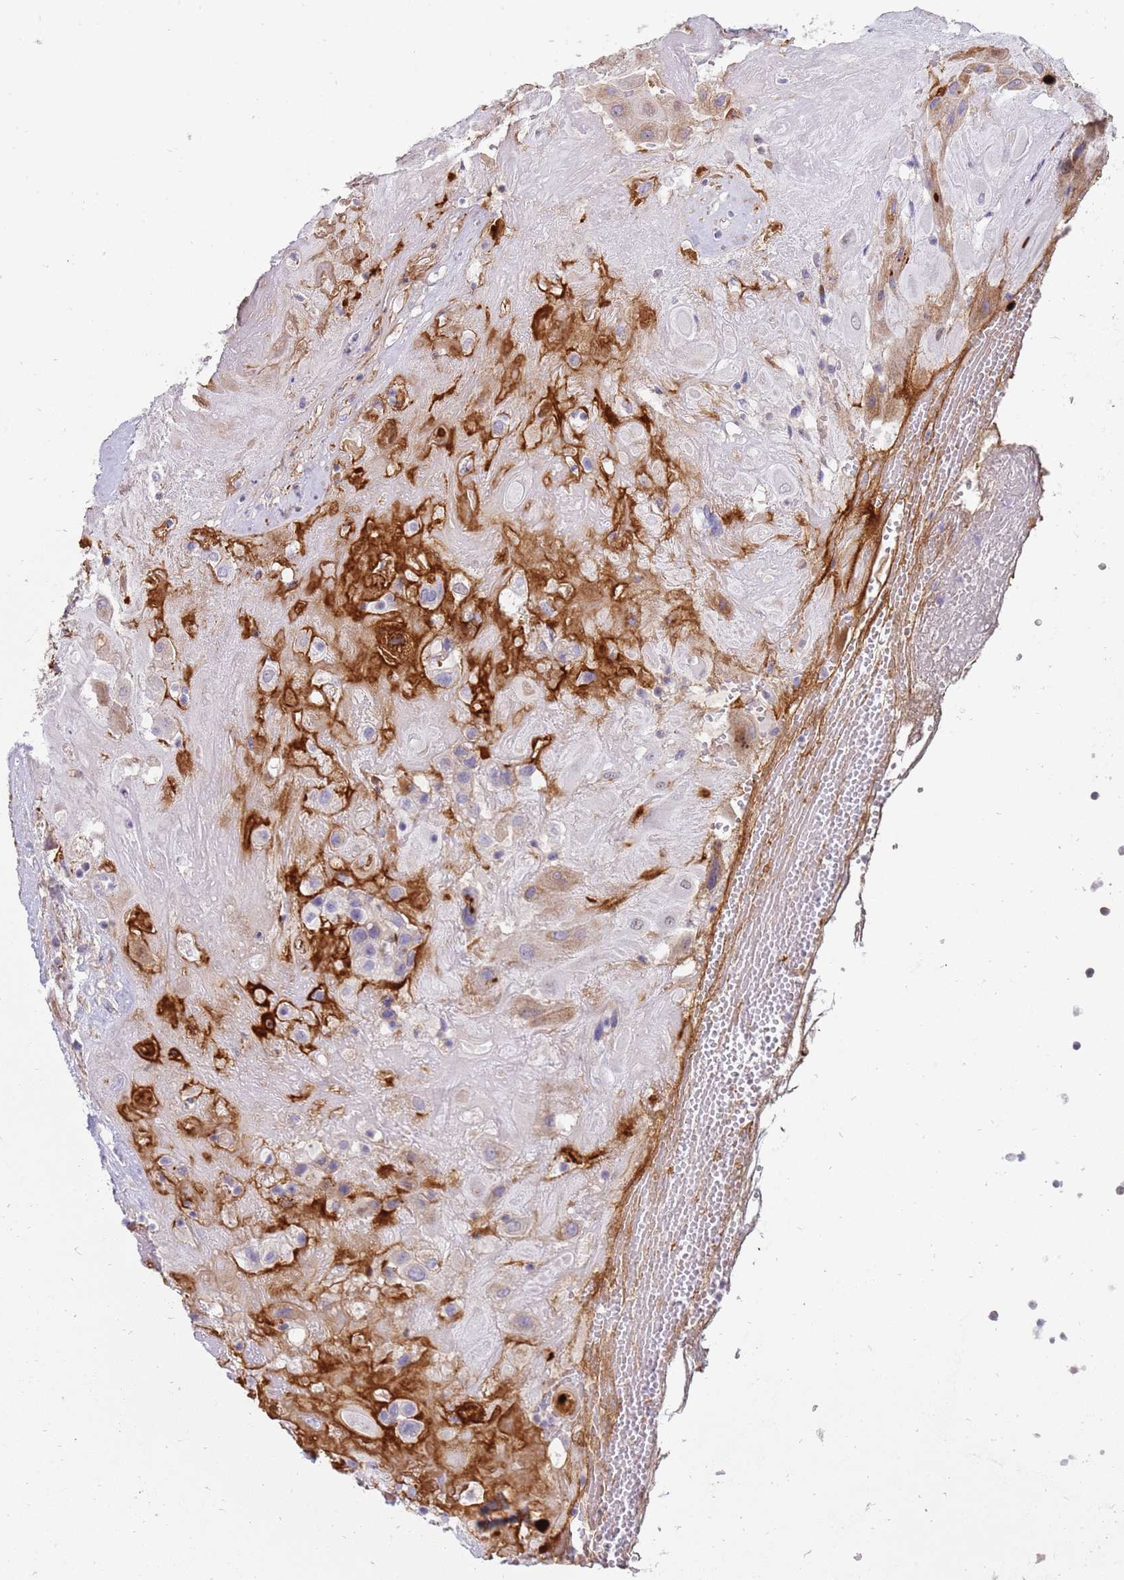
{"staining": {"intensity": "moderate", "quantity": "<25%", "location": "cytoplasmic/membranous"}, "tissue": "placenta", "cell_type": "Decidual cells", "image_type": "normal", "snomed": [{"axis": "morphology", "description": "Normal tissue, NOS"}, {"axis": "topography", "description": "Placenta"}], "caption": "The image shows immunohistochemical staining of benign placenta. There is moderate cytoplasmic/membranous positivity is seen in approximately <25% of decidual cells.", "gene": "STK25", "patient": {"sex": "female", "age": 32}}